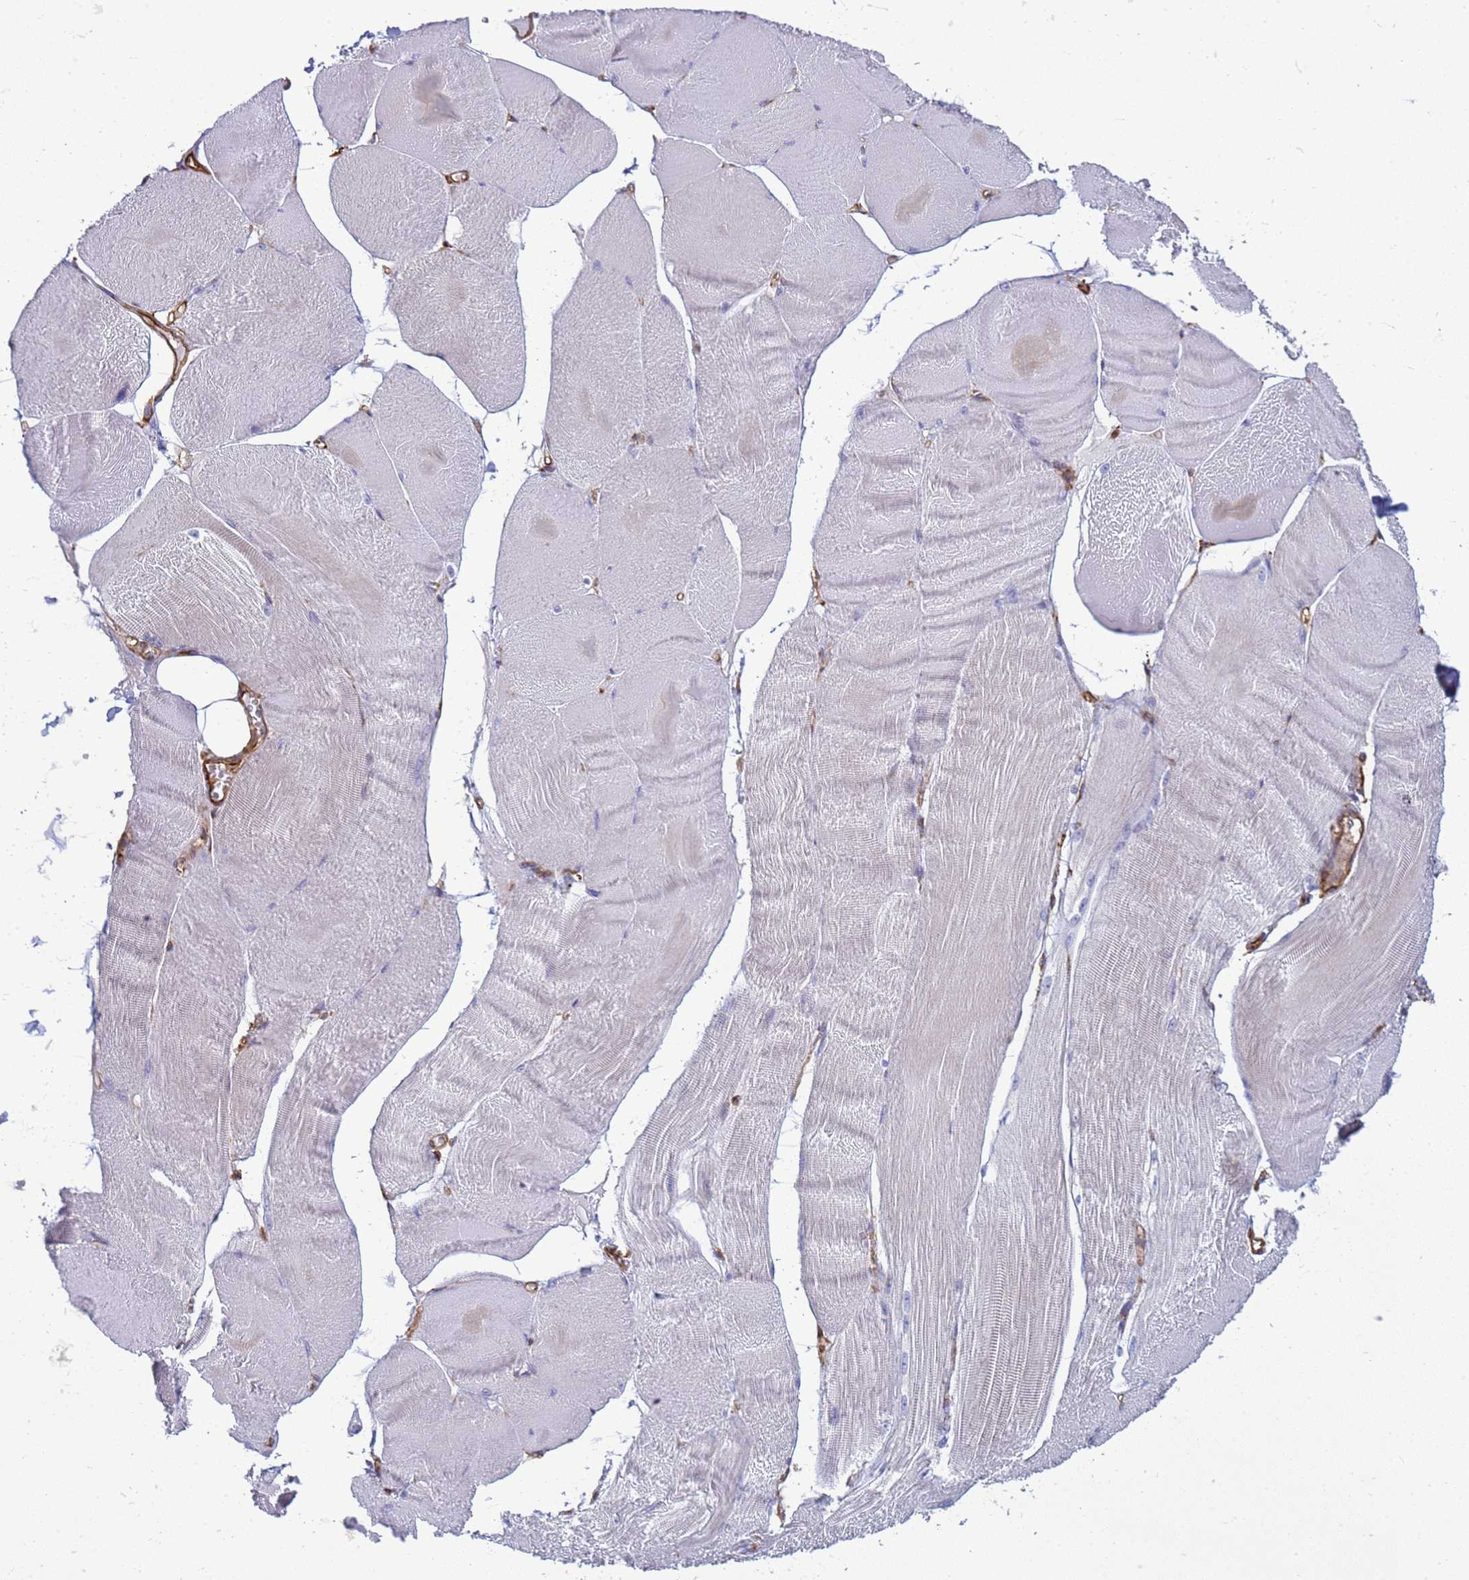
{"staining": {"intensity": "weak", "quantity": "<25%", "location": "cytoplasmic/membranous"}, "tissue": "skeletal muscle", "cell_type": "Myocytes", "image_type": "normal", "snomed": [{"axis": "morphology", "description": "Normal tissue, NOS"}, {"axis": "morphology", "description": "Basal cell carcinoma"}, {"axis": "topography", "description": "Skeletal muscle"}], "caption": "Immunohistochemistry (IHC) of benign skeletal muscle displays no positivity in myocytes.", "gene": "ZBTB8OS", "patient": {"sex": "female", "age": 64}}